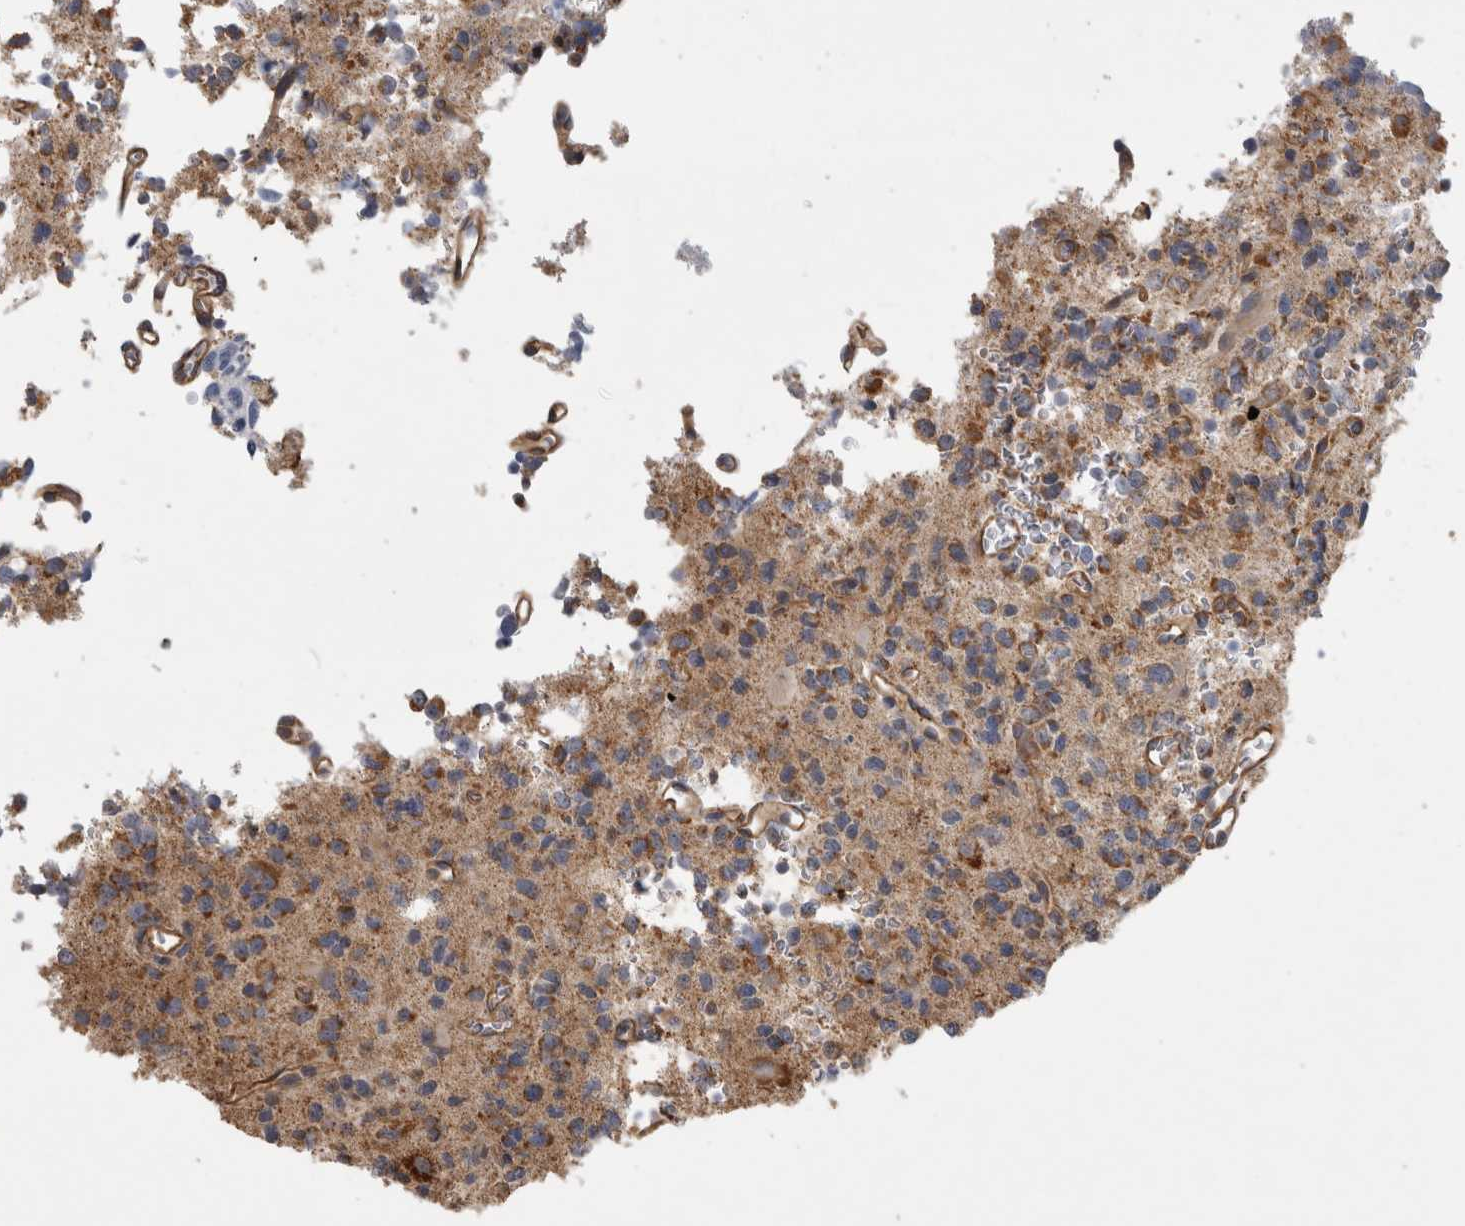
{"staining": {"intensity": "moderate", "quantity": ">75%", "location": "cytoplasmic/membranous"}, "tissue": "glioma", "cell_type": "Tumor cells", "image_type": "cancer", "snomed": [{"axis": "morphology", "description": "Glioma, malignant, High grade"}, {"axis": "topography", "description": "Brain"}], "caption": "Malignant glioma (high-grade) stained for a protein (brown) shows moderate cytoplasmic/membranous positive positivity in about >75% of tumor cells.", "gene": "SFXN2", "patient": {"sex": "female", "age": 62}}